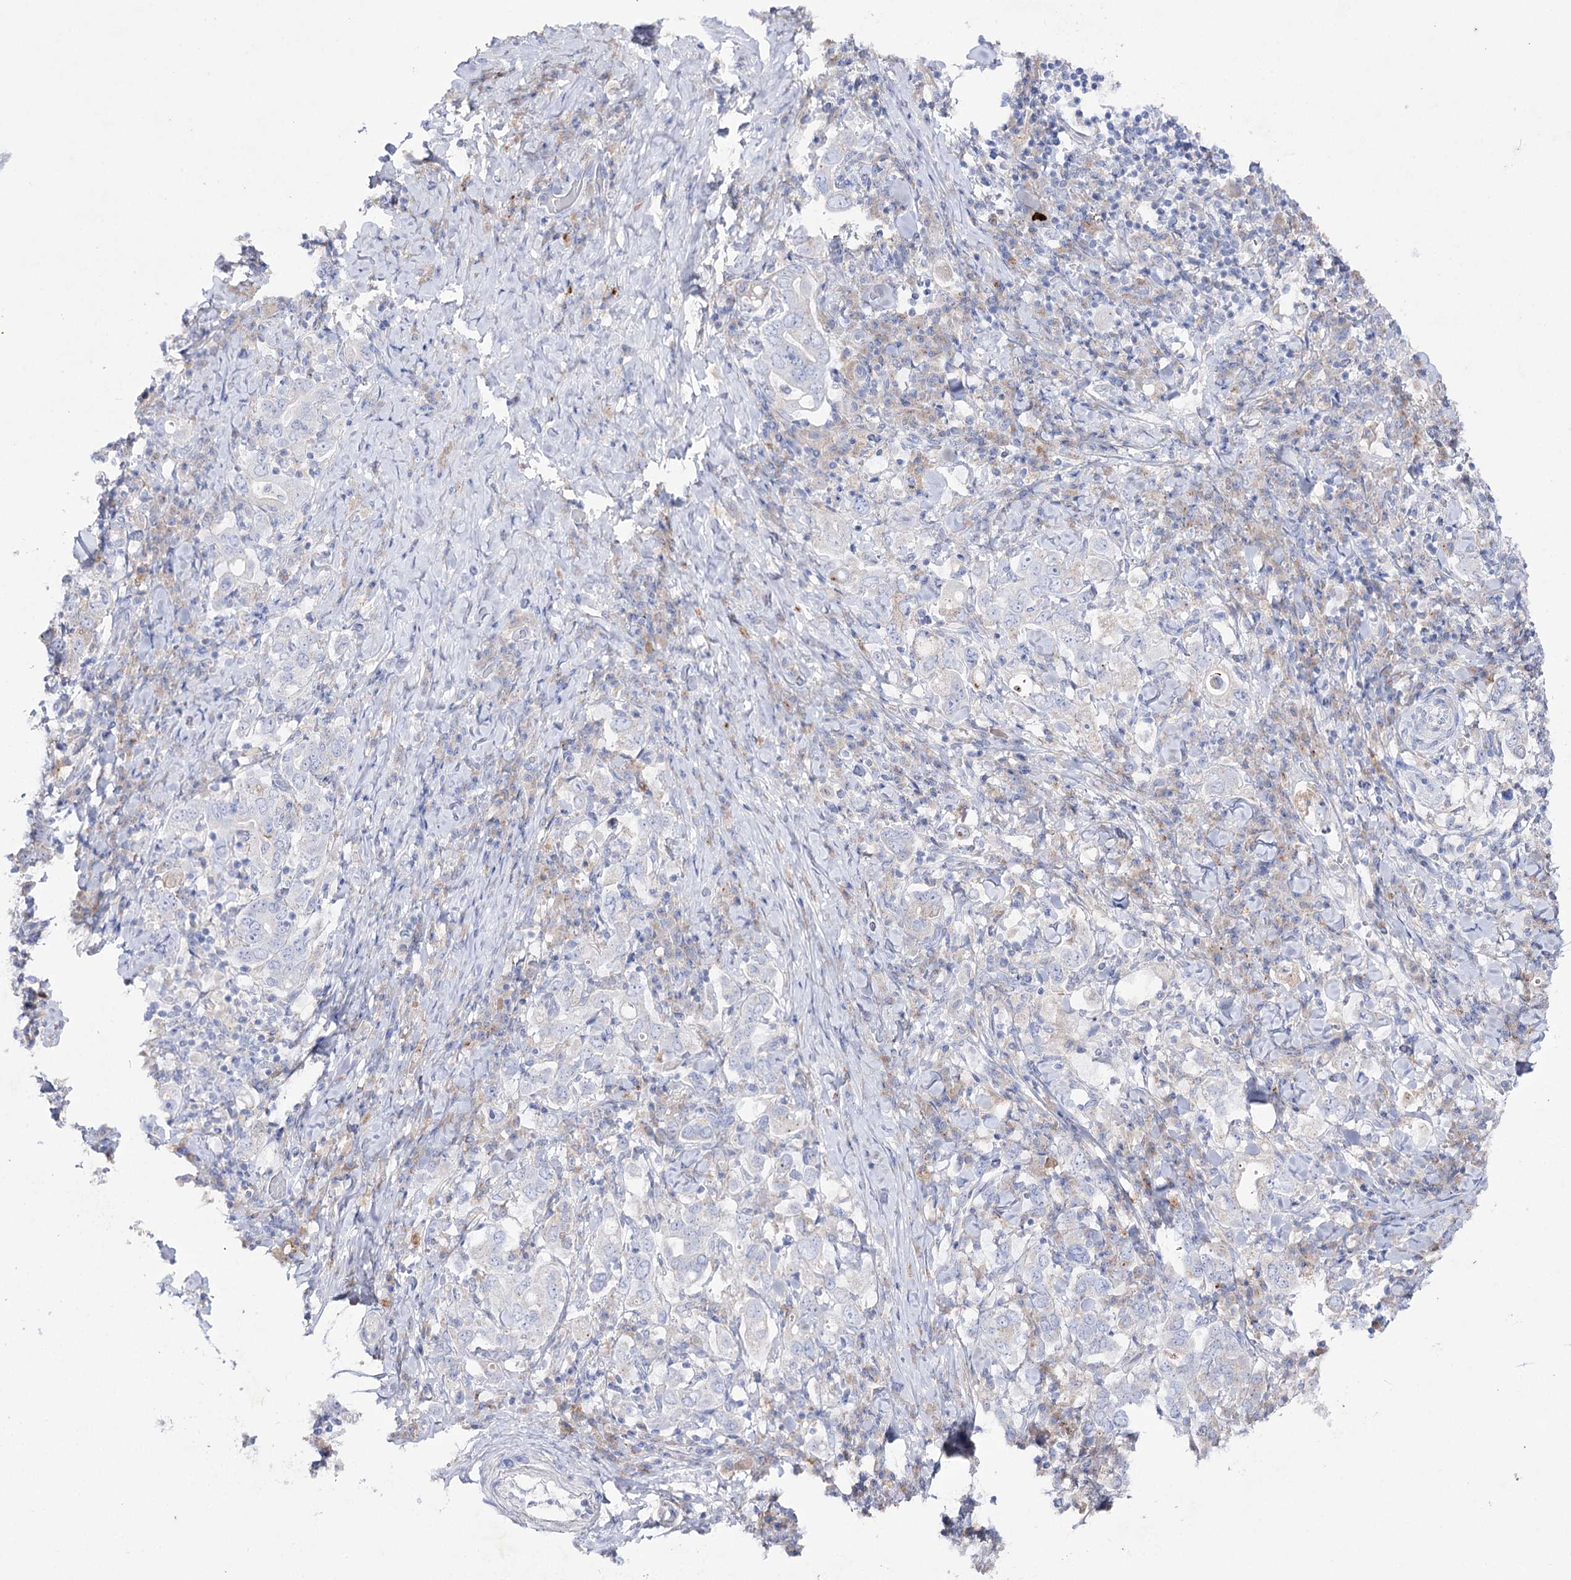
{"staining": {"intensity": "negative", "quantity": "none", "location": "none"}, "tissue": "stomach cancer", "cell_type": "Tumor cells", "image_type": "cancer", "snomed": [{"axis": "morphology", "description": "Adenocarcinoma, NOS"}, {"axis": "topography", "description": "Stomach, upper"}], "caption": "Tumor cells are negative for protein expression in human stomach cancer (adenocarcinoma).", "gene": "NAGLU", "patient": {"sex": "male", "age": 62}}